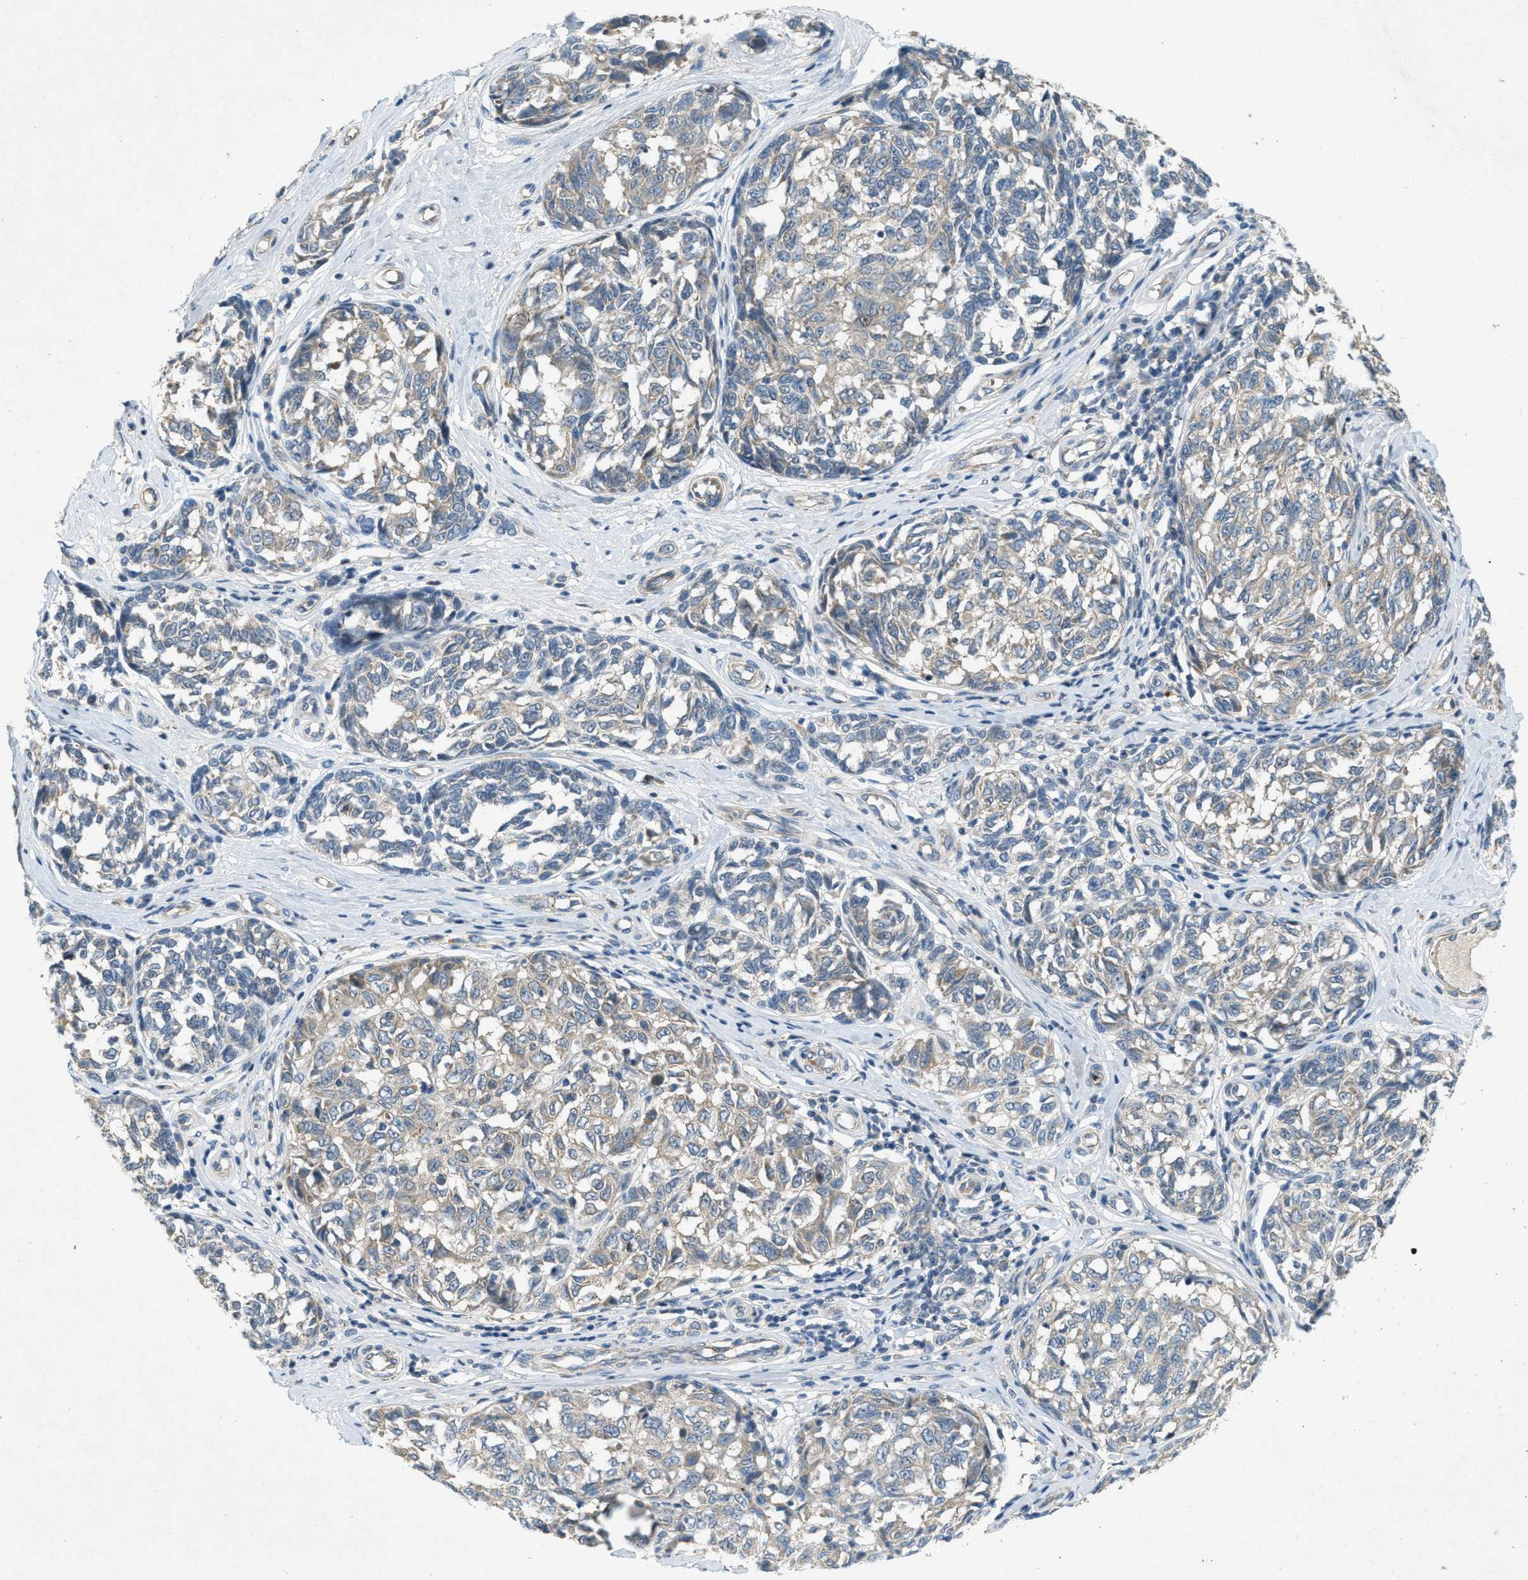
{"staining": {"intensity": "weak", "quantity": ">75%", "location": "cytoplasmic/membranous"}, "tissue": "melanoma", "cell_type": "Tumor cells", "image_type": "cancer", "snomed": [{"axis": "morphology", "description": "Malignant melanoma, NOS"}, {"axis": "topography", "description": "Skin"}], "caption": "Tumor cells display weak cytoplasmic/membranous expression in approximately >75% of cells in melanoma. Using DAB (brown) and hematoxylin (blue) stains, captured at high magnification using brightfield microscopy.", "gene": "ADCY6", "patient": {"sex": "female", "age": 64}}